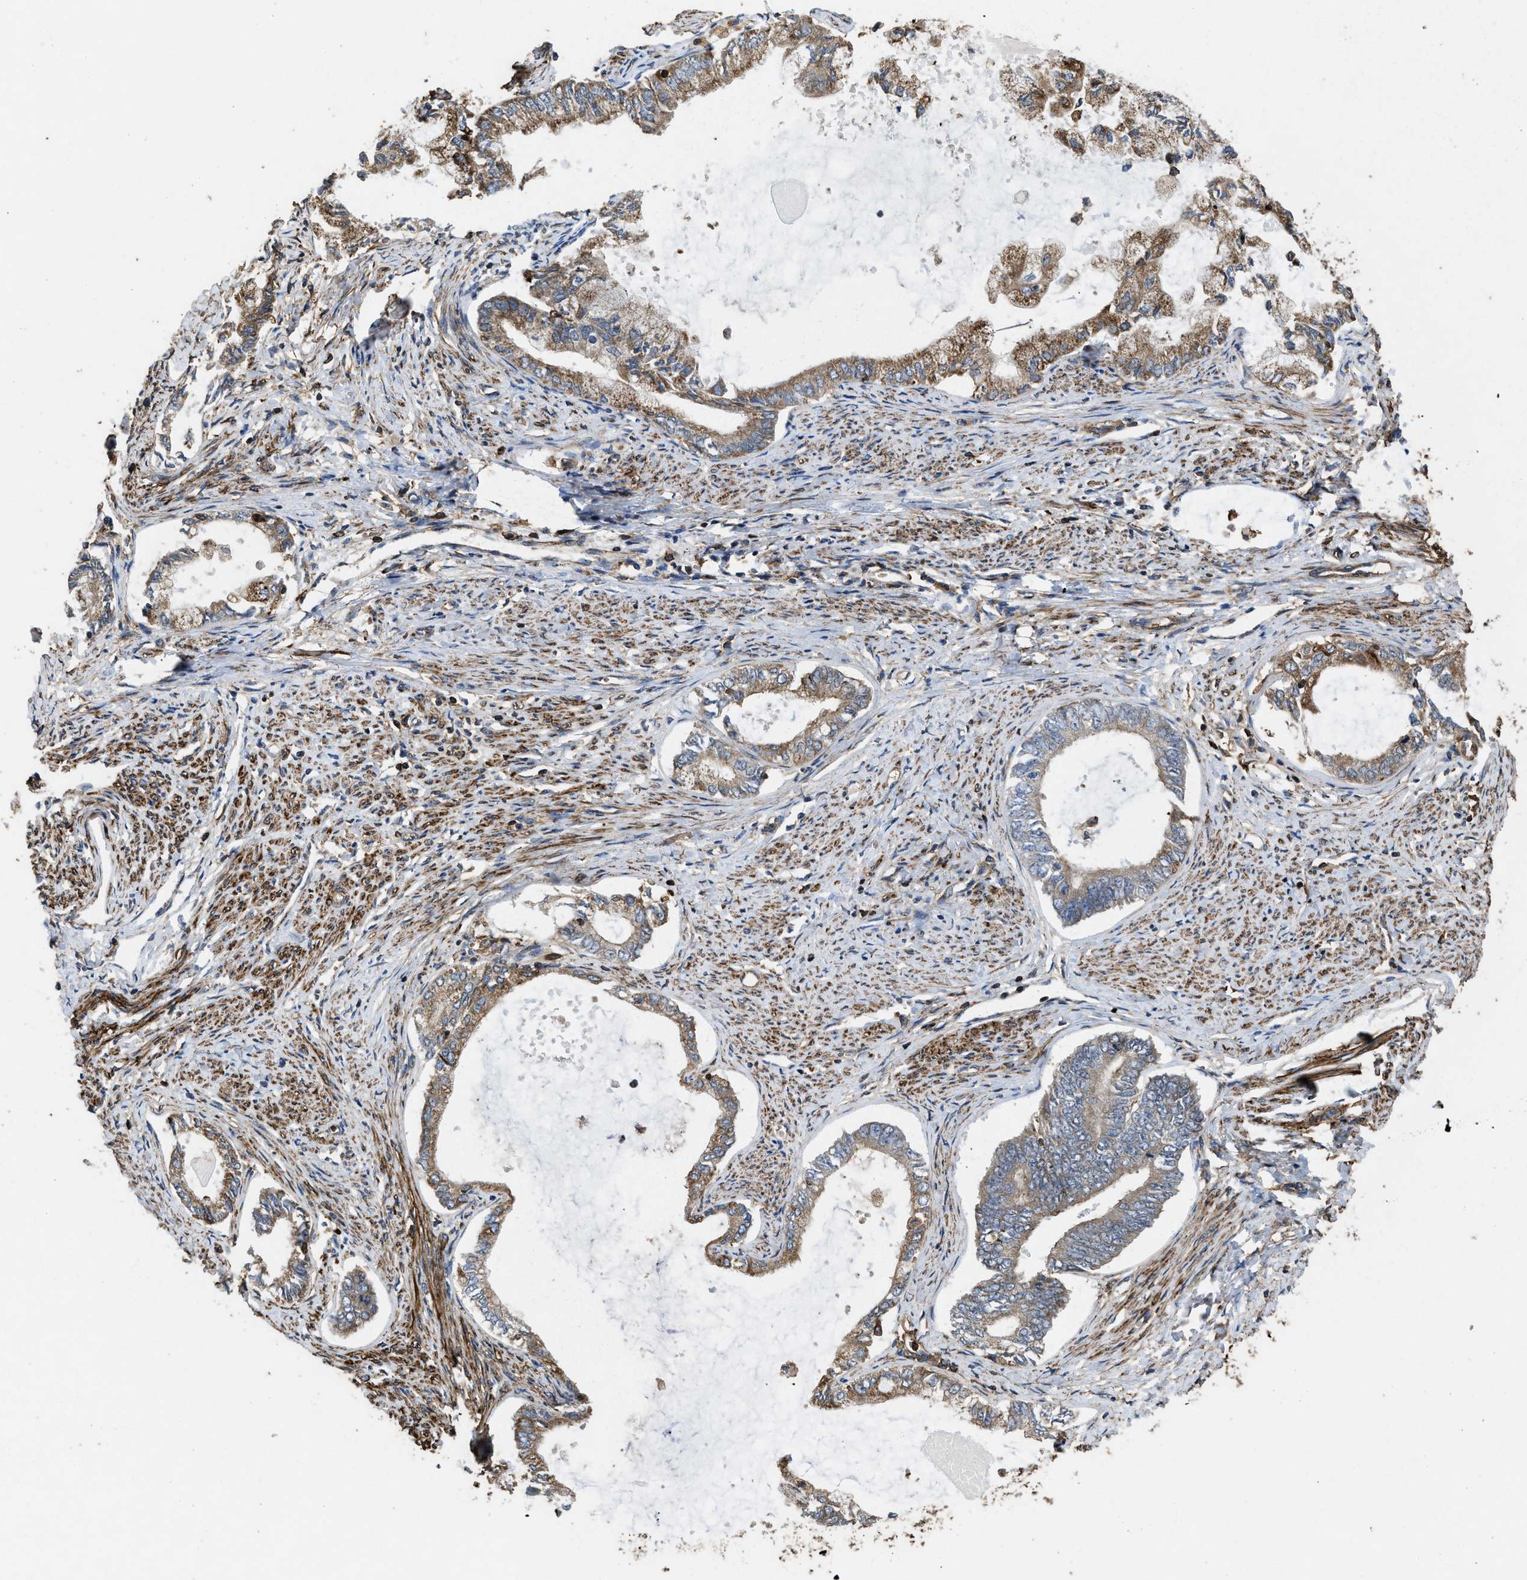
{"staining": {"intensity": "weak", "quantity": ">75%", "location": "cytoplasmic/membranous"}, "tissue": "endometrial cancer", "cell_type": "Tumor cells", "image_type": "cancer", "snomed": [{"axis": "morphology", "description": "Adenocarcinoma, NOS"}, {"axis": "topography", "description": "Endometrium"}], "caption": "Endometrial adenocarcinoma was stained to show a protein in brown. There is low levels of weak cytoplasmic/membranous staining in approximately >75% of tumor cells.", "gene": "LINGO2", "patient": {"sex": "female", "age": 86}}